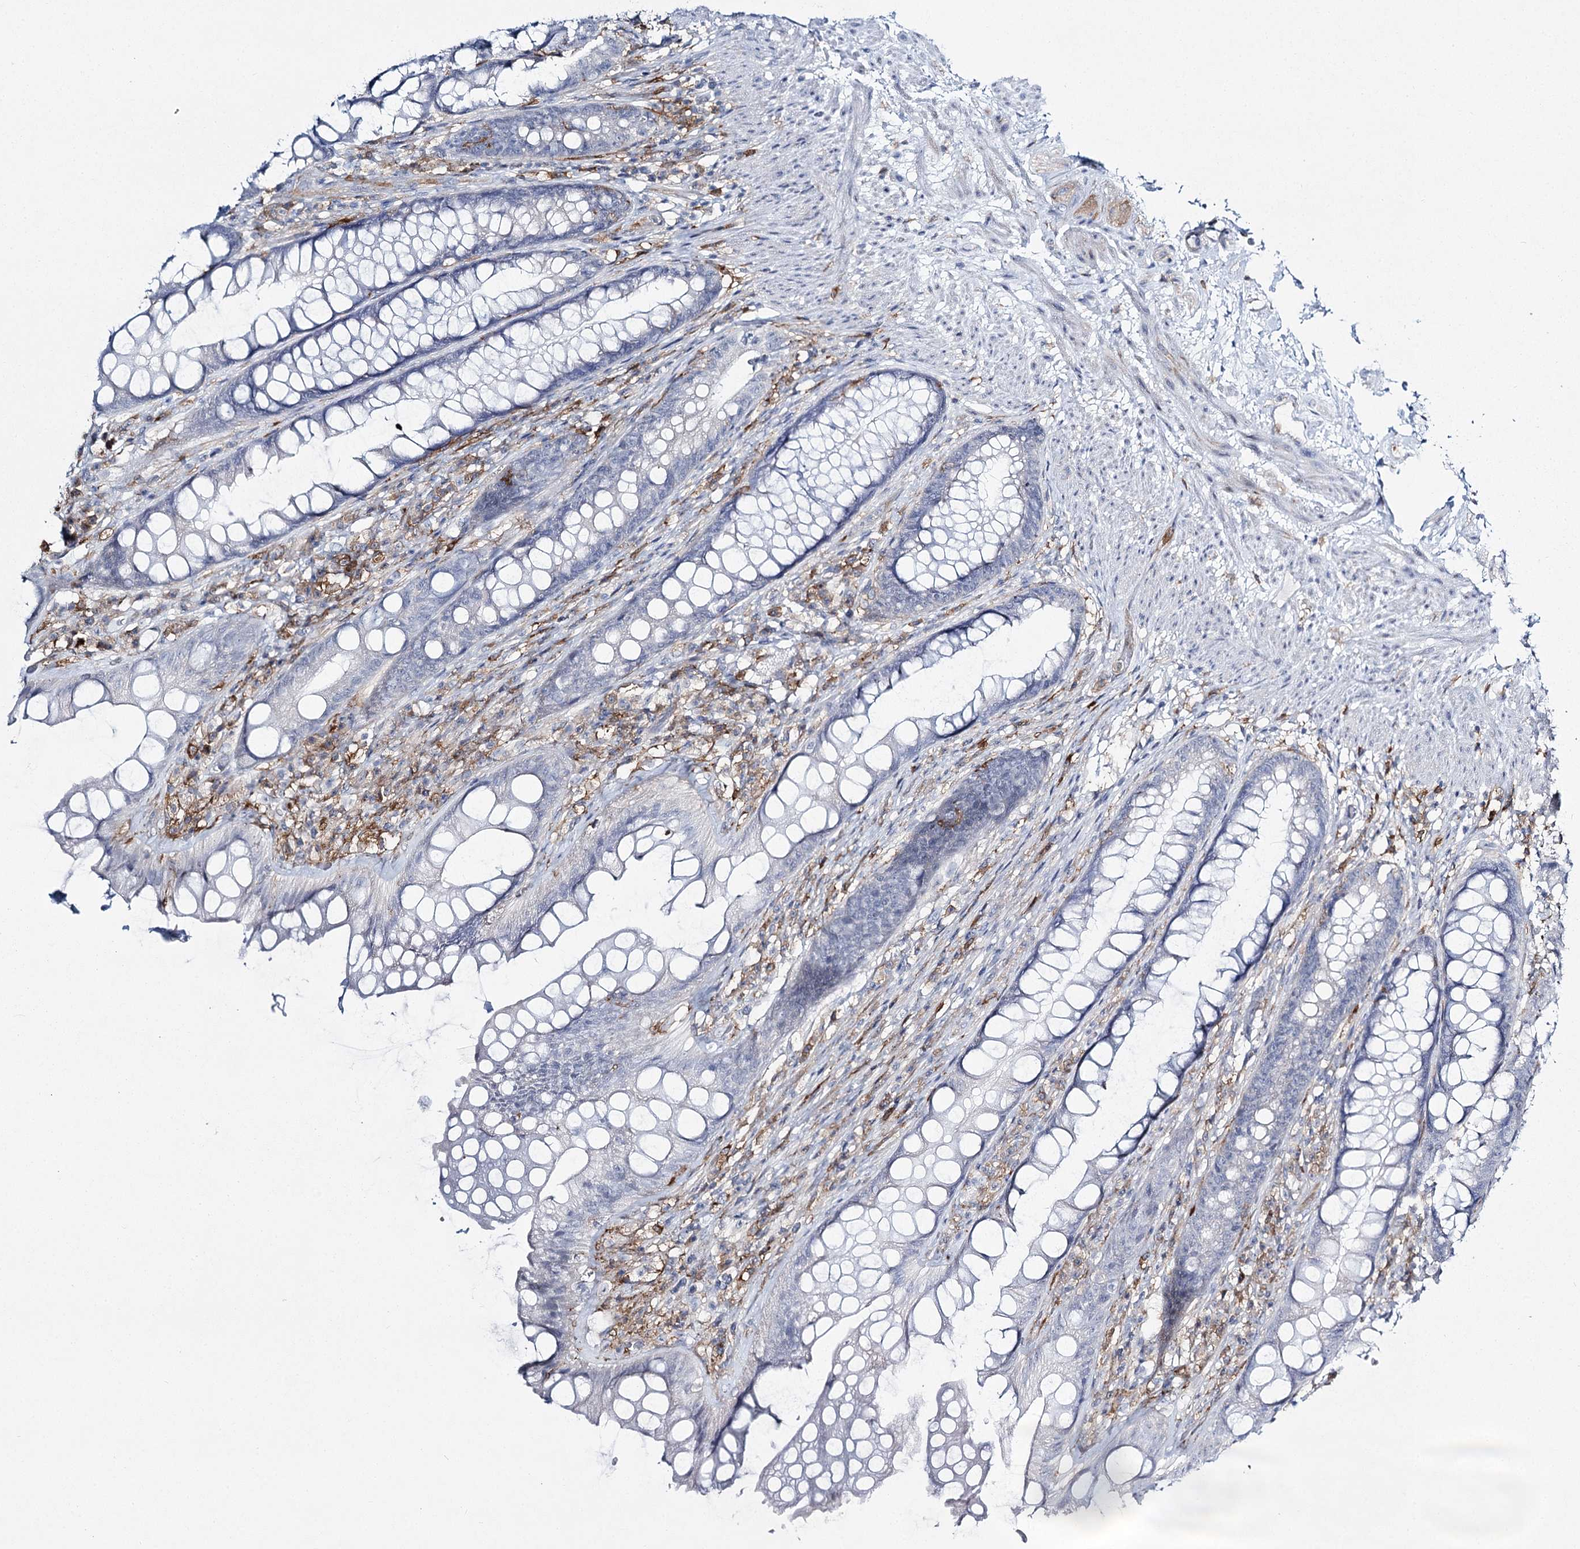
{"staining": {"intensity": "negative", "quantity": "none", "location": "none"}, "tissue": "rectum", "cell_type": "Glandular cells", "image_type": "normal", "snomed": [{"axis": "morphology", "description": "Normal tissue, NOS"}, {"axis": "topography", "description": "Rectum"}], "caption": "Normal rectum was stained to show a protein in brown. There is no significant staining in glandular cells. (Stains: DAB (3,3'-diaminobenzidine) immunohistochemistry with hematoxylin counter stain, Microscopy: brightfield microscopy at high magnification).", "gene": "CCDC88A", "patient": {"sex": "male", "age": 74}}